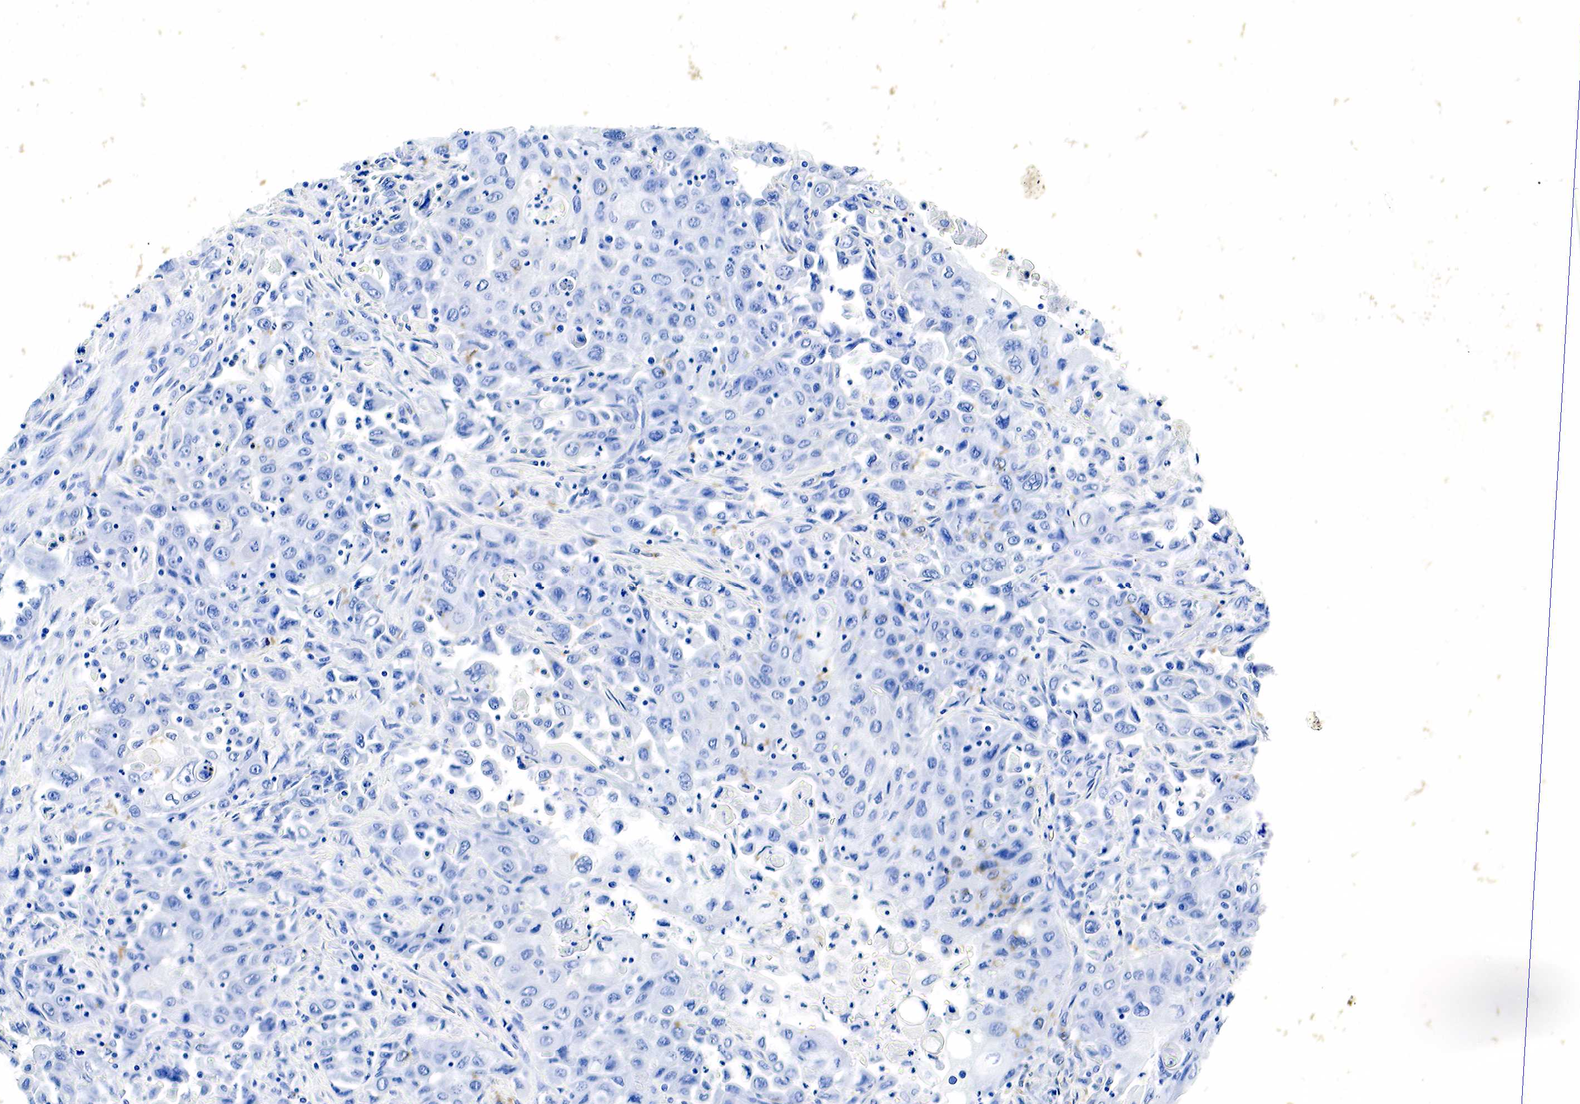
{"staining": {"intensity": "negative", "quantity": "none", "location": "none"}, "tissue": "pancreatic cancer", "cell_type": "Tumor cells", "image_type": "cancer", "snomed": [{"axis": "morphology", "description": "Adenocarcinoma, NOS"}, {"axis": "topography", "description": "Pancreas"}], "caption": "There is no significant positivity in tumor cells of pancreatic cancer (adenocarcinoma). (DAB immunohistochemistry visualized using brightfield microscopy, high magnification).", "gene": "GCG", "patient": {"sex": "male", "age": 70}}